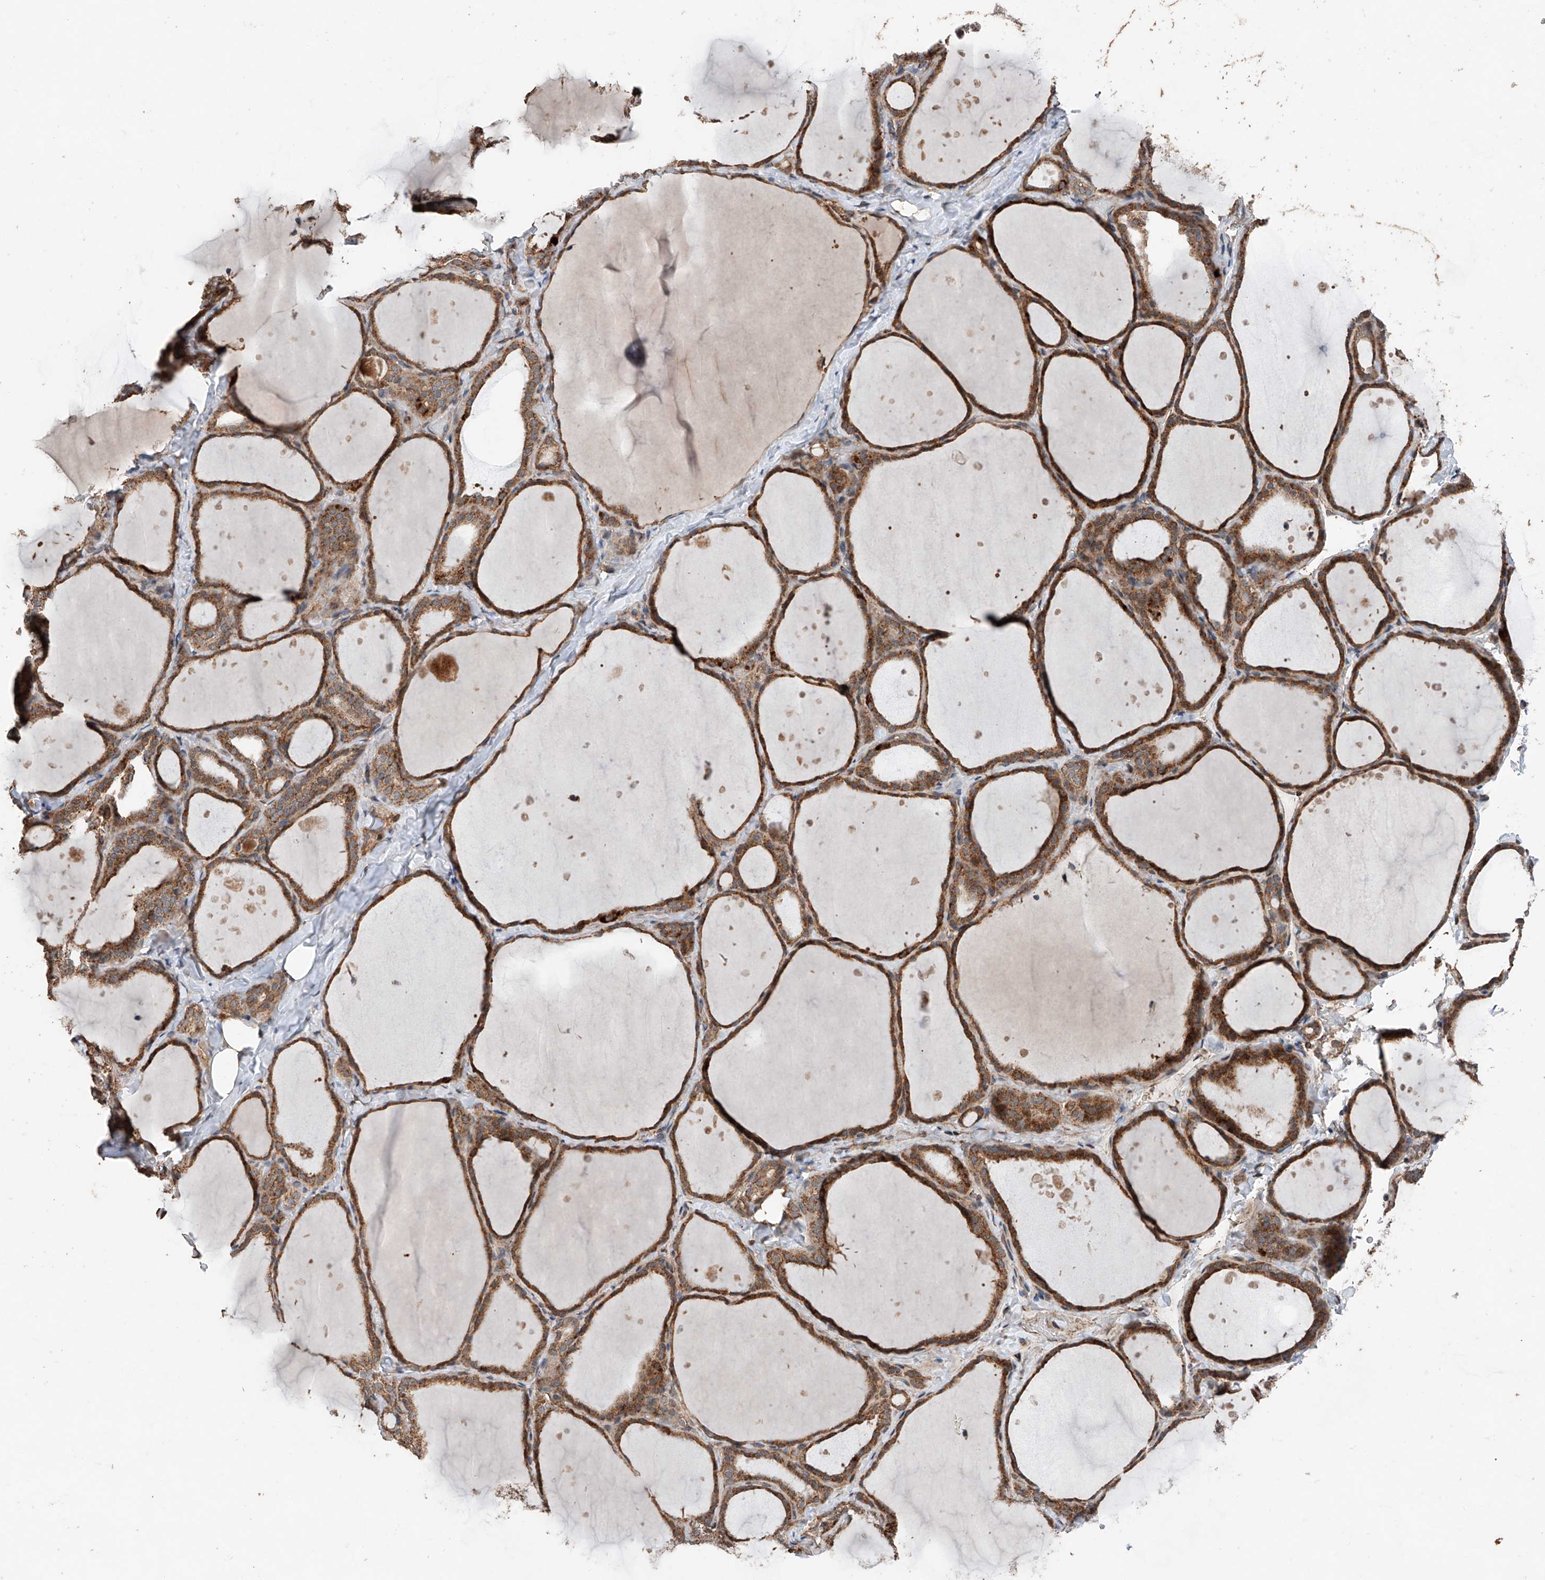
{"staining": {"intensity": "moderate", "quantity": ">75%", "location": "cytoplasmic/membranous"}, "tissue": "thyroid gland", "cell_type": "Glandular cells", "image_type": "normal", "snomed": [{"axis": "morphology", "description": "Normal tissue, NOS"}, {"axis": "topography", "description": "Thyroid gland"}], "caption": "DAB immunohistochemical staining of unremarkable human thyroid gland displays moderate cytoplasmic/membranous protein staining in about >75% of glandular cells.", "gene": "AP4B1", "patient": {"sex": "female", "age": 44}}